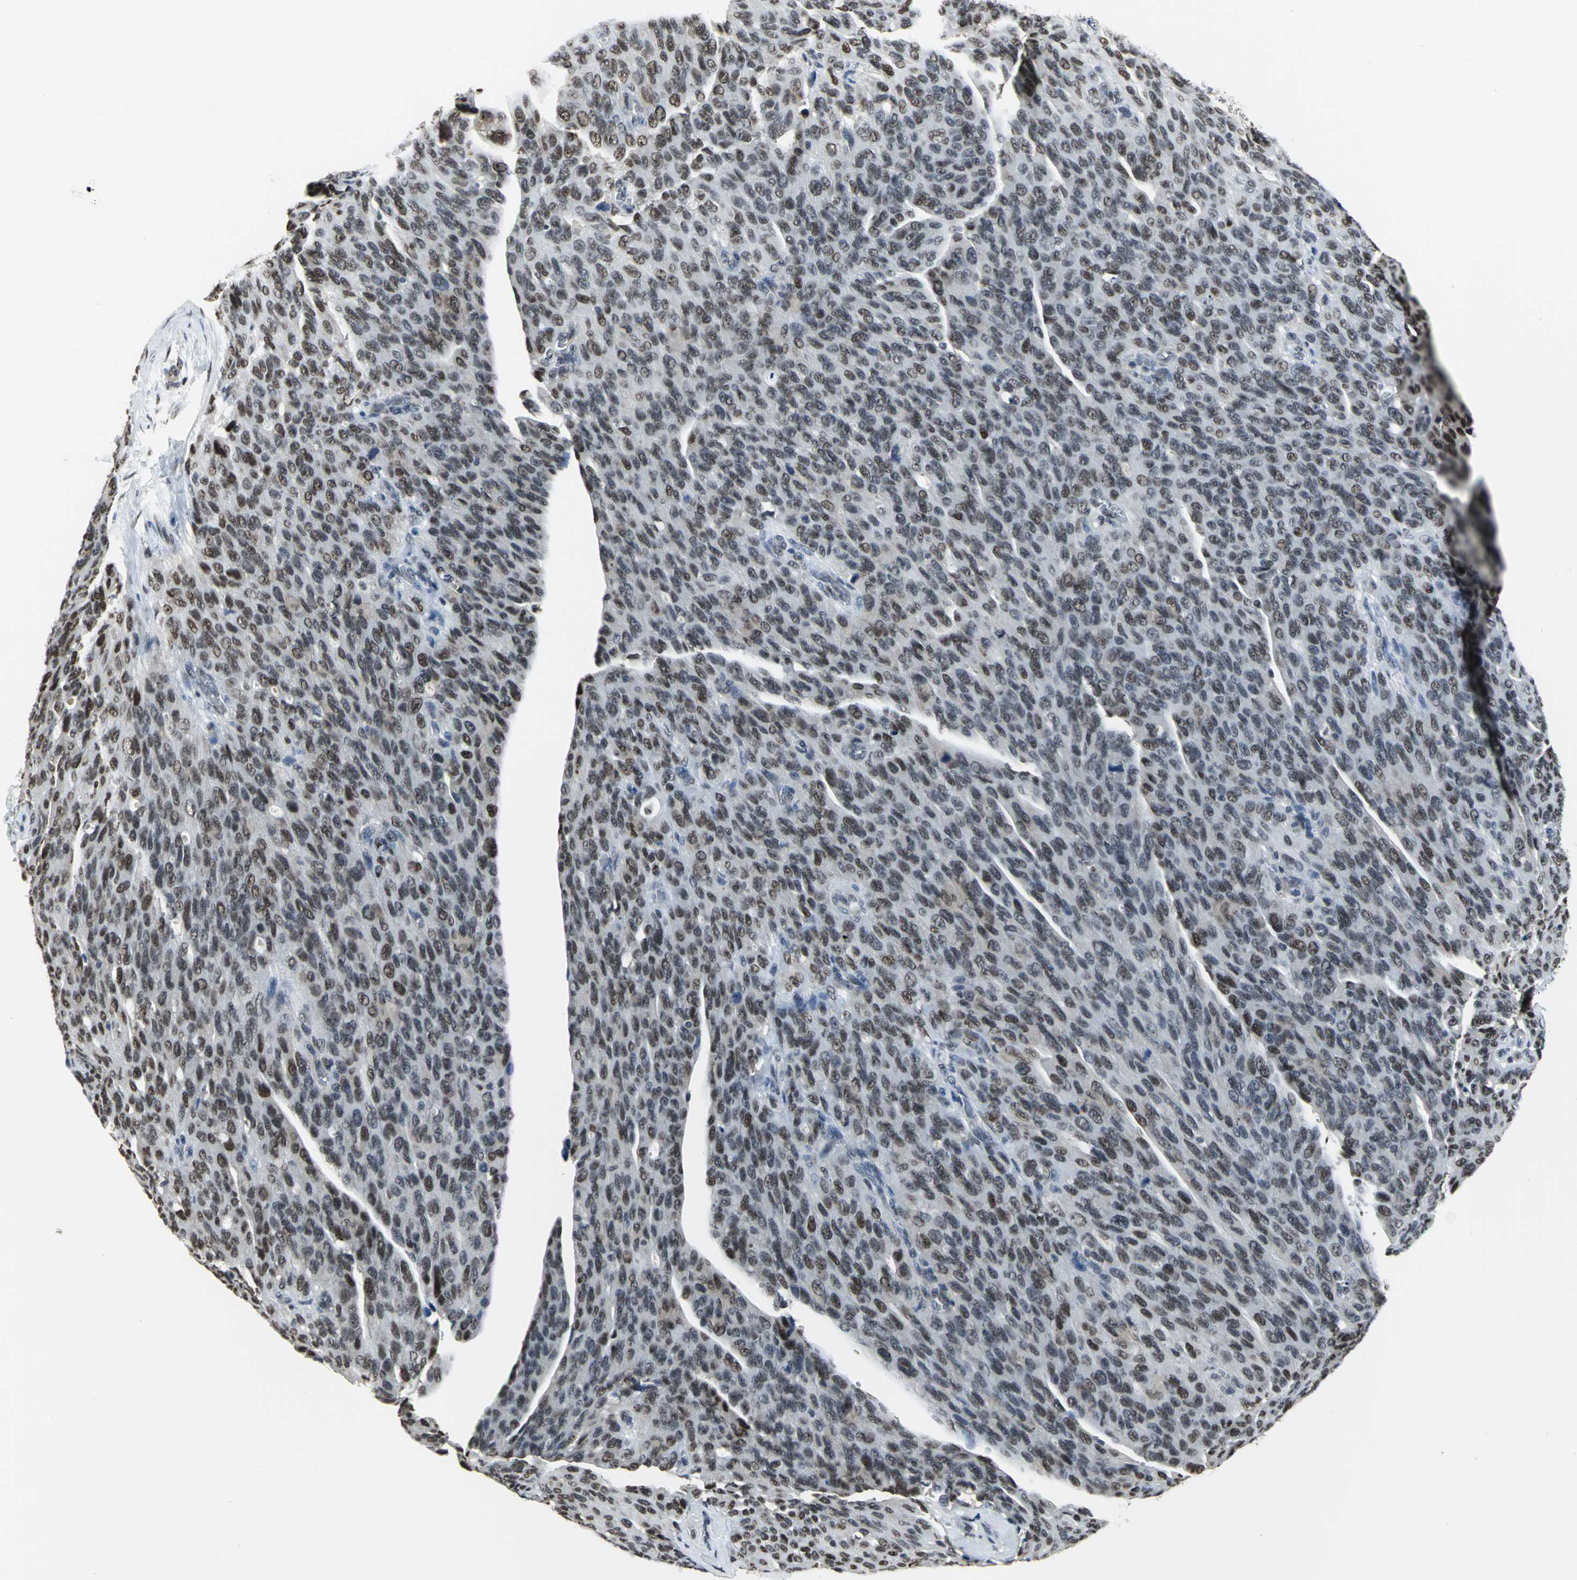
{"staining": {"intensity": "strong", "quantity": ">75%", "location": "nuclear"}, "tissue": "ovarian cancer", "cell_type": "Tumor cells", "image_type": "cancer", "snomed": [{"axis": "morphology", "description": "Carcinoma, endometroid"}, {"axis": "topography", "description": "Ovary"}], "caption": "Endometroid carcinoma (ovarian) tissue reveals strong nuclear positivity in approximately >75% of tumor cells, visualized by immunohistochemistry.", "gene": "CCDC88C", "patient": {"sex": "female", "age": 60}}